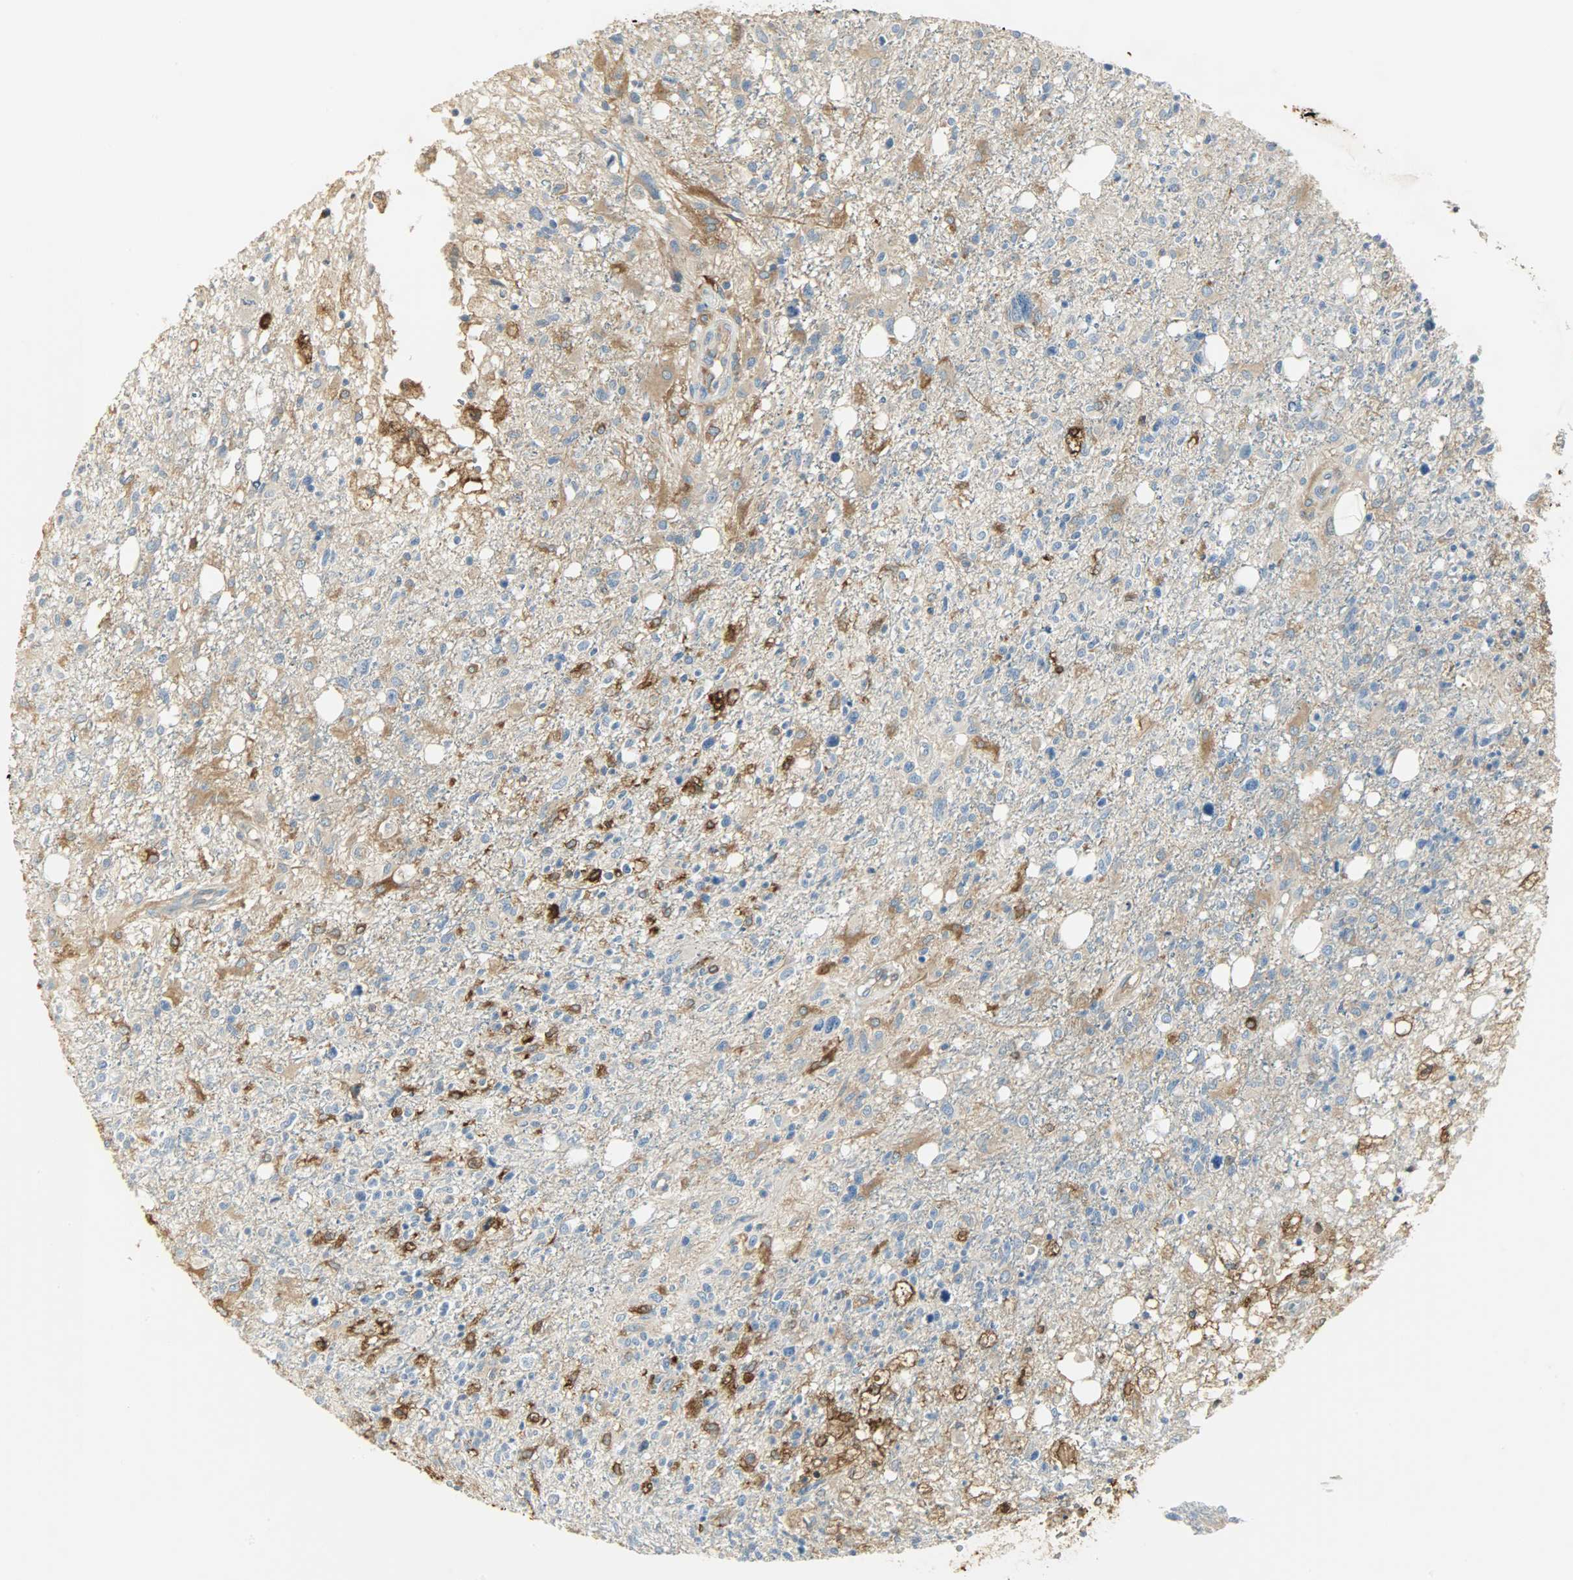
{"staining": {"intensity": "moderate", "quantity": "25%-75%", "location": "cytoplasmic/membranous"}, "tissue": "glioma", "cell_type": "Tumor cells", "image_type": "cancer", "snomed": [{"axis": "morphology", "description": "Glioma, malignant, High grade"}, {"axis": "topography", "description": "Cerebral cortex"}], "caption": "Immunohistochemical staining of malignant high-grade glioma demonstrates medium levels of moderate cytoplasmic/membranous protein expression in approximately 25%-75% of tumor cells.", "gene": "WARS1", "patient": {"sex": "male", "age": 76}}